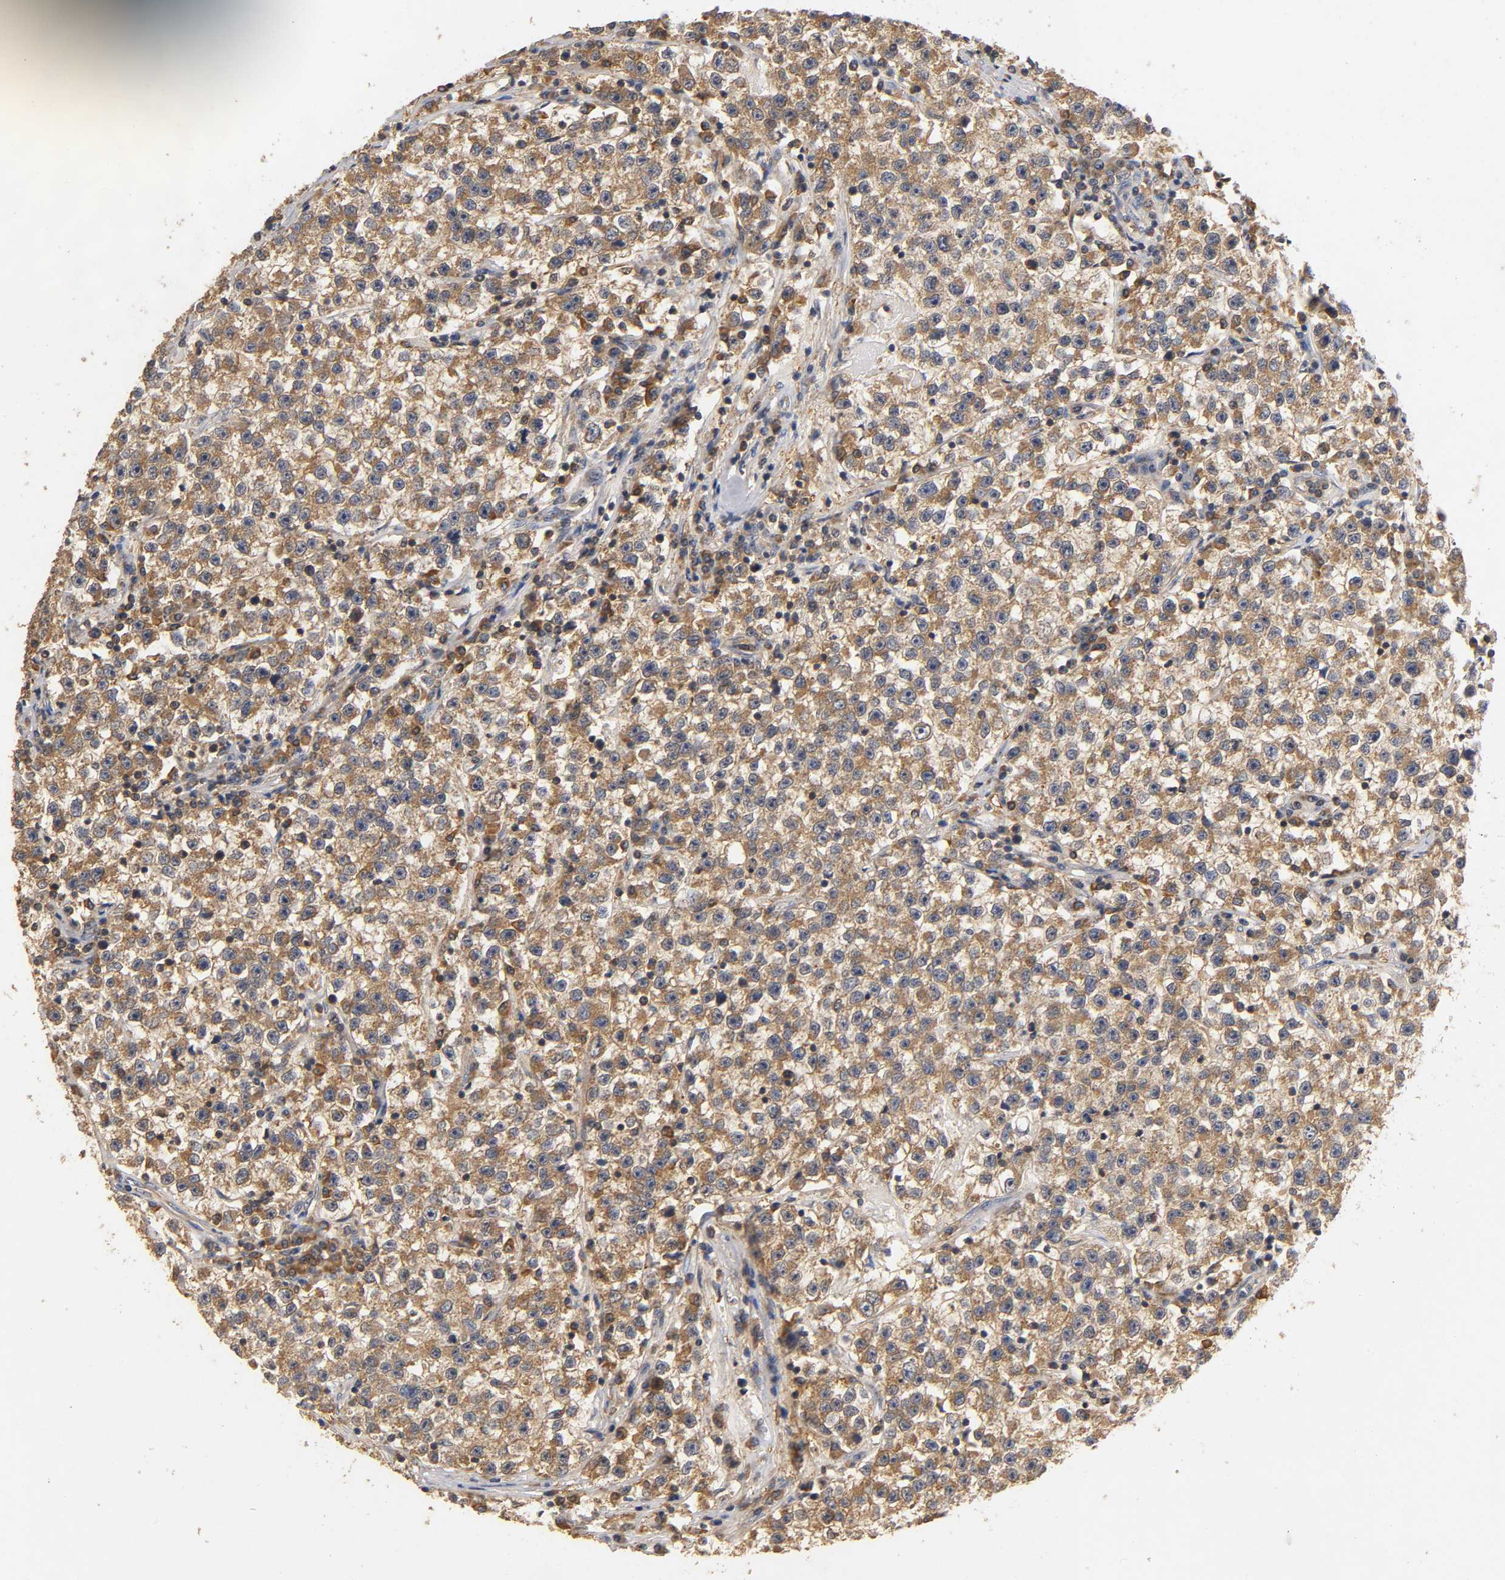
{"staining": {"intensity": "moderate", "quantity": ">75%", "location": "cytoplasmic/membranous"}, "tissue": "testis cancer", "cell_type": "Tumor cells", "image_type": "cancer", "snomed": [{"axis": "morphology", "description": "Seminoma, NOS"}, {"axis": "topography", "description": "Testis"}], "caption": "Immunohistochemical staining of testis seminoma exhibits medium levels of moderate cytoplasmic/membranous expression in about >75% of tumor cells.", "gene": "SCAP", "patient": {"sex": "male", "age": 22}}